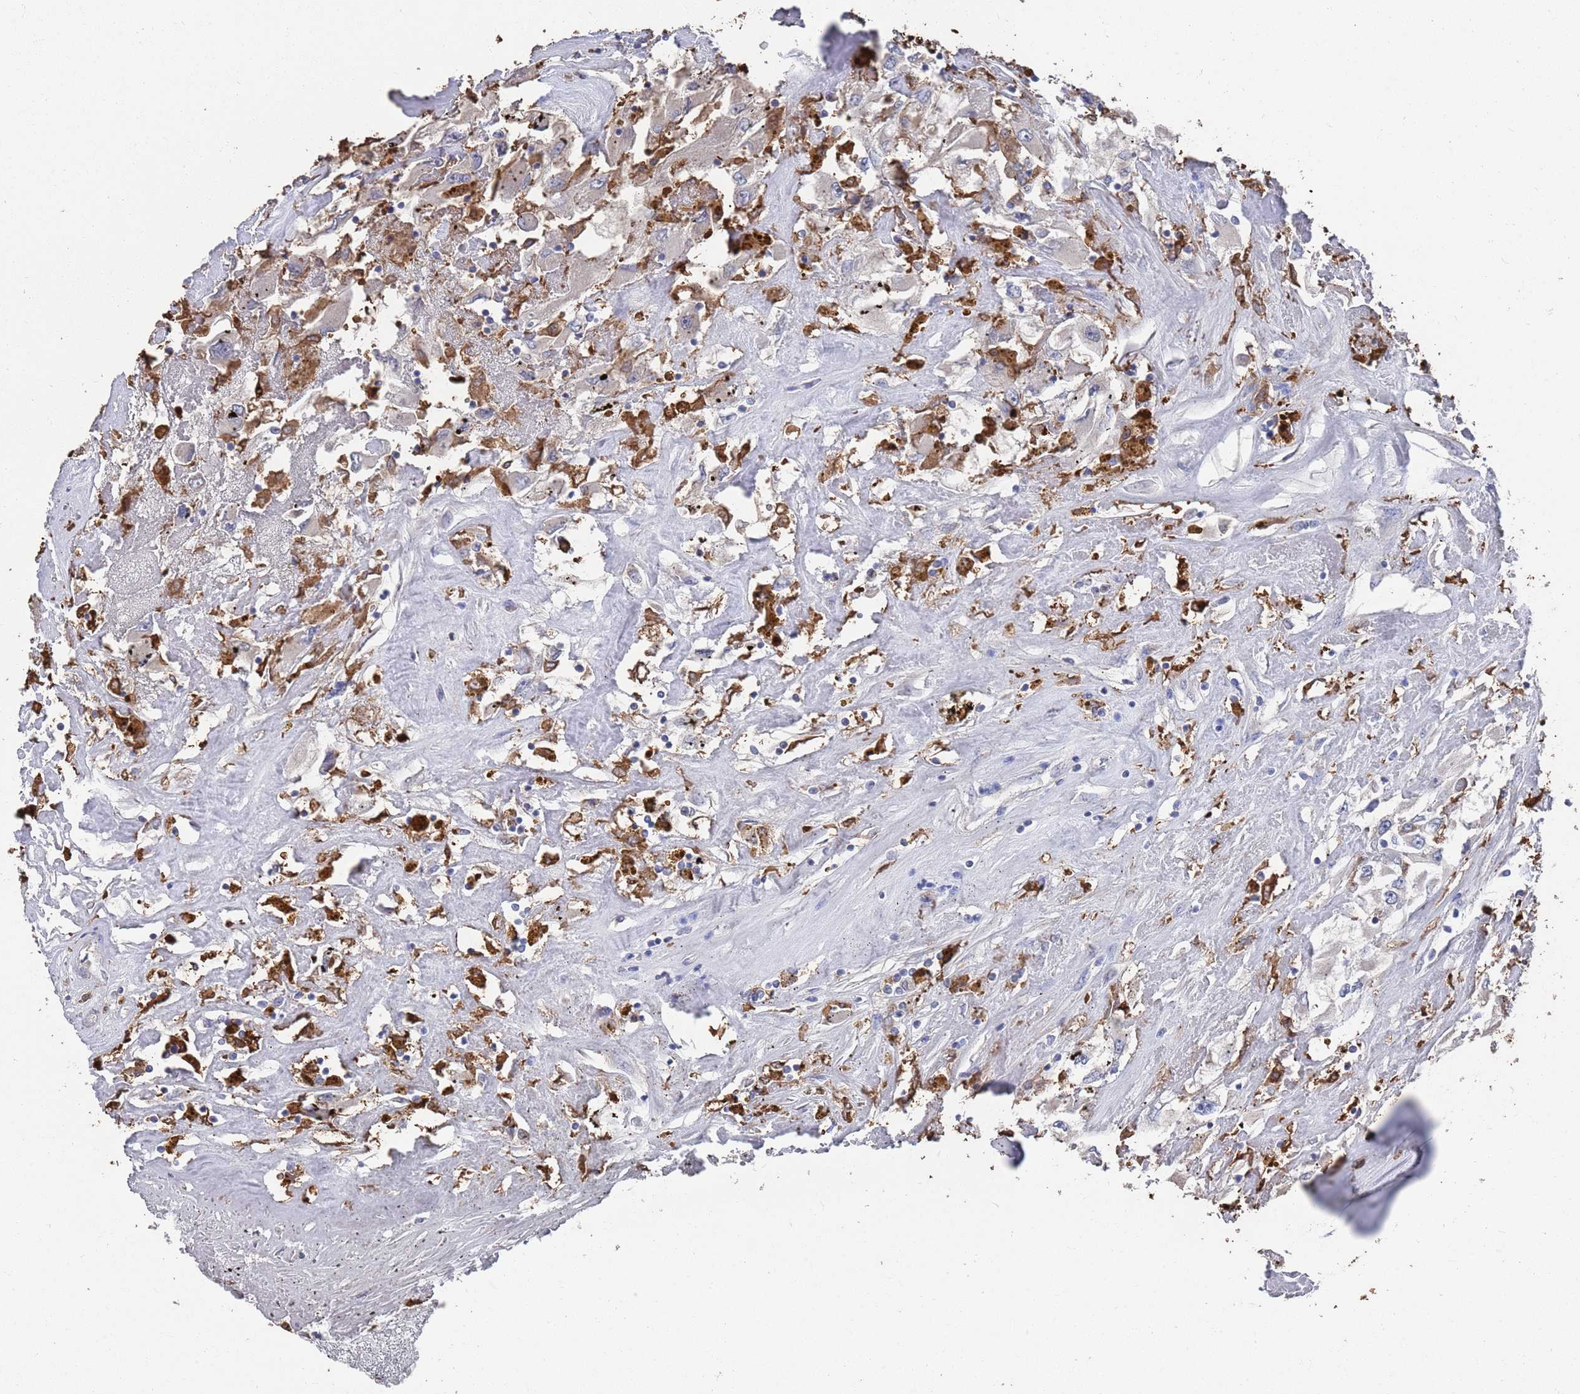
{"staining": {"intensity": "negative", "quantity": "none", "location": "none"}, "tissue": "renal cancer", "cell_type": "Tumor cells", "image_type": "cancer", "snomed": [{"axis": "morphology", "description": "Adenocarcinoma, NOS"}, {"axis": "topography", "description": "Kidney"}], "caption": "DAB (3,3'-diaminobenzidine) immunohistochemical staining of human renal cancer (adenocarcinoma) reveals no significant staining in tumor cells.", "gene": "BTBD18", "patient": {"sex": "female", "age": 52}}